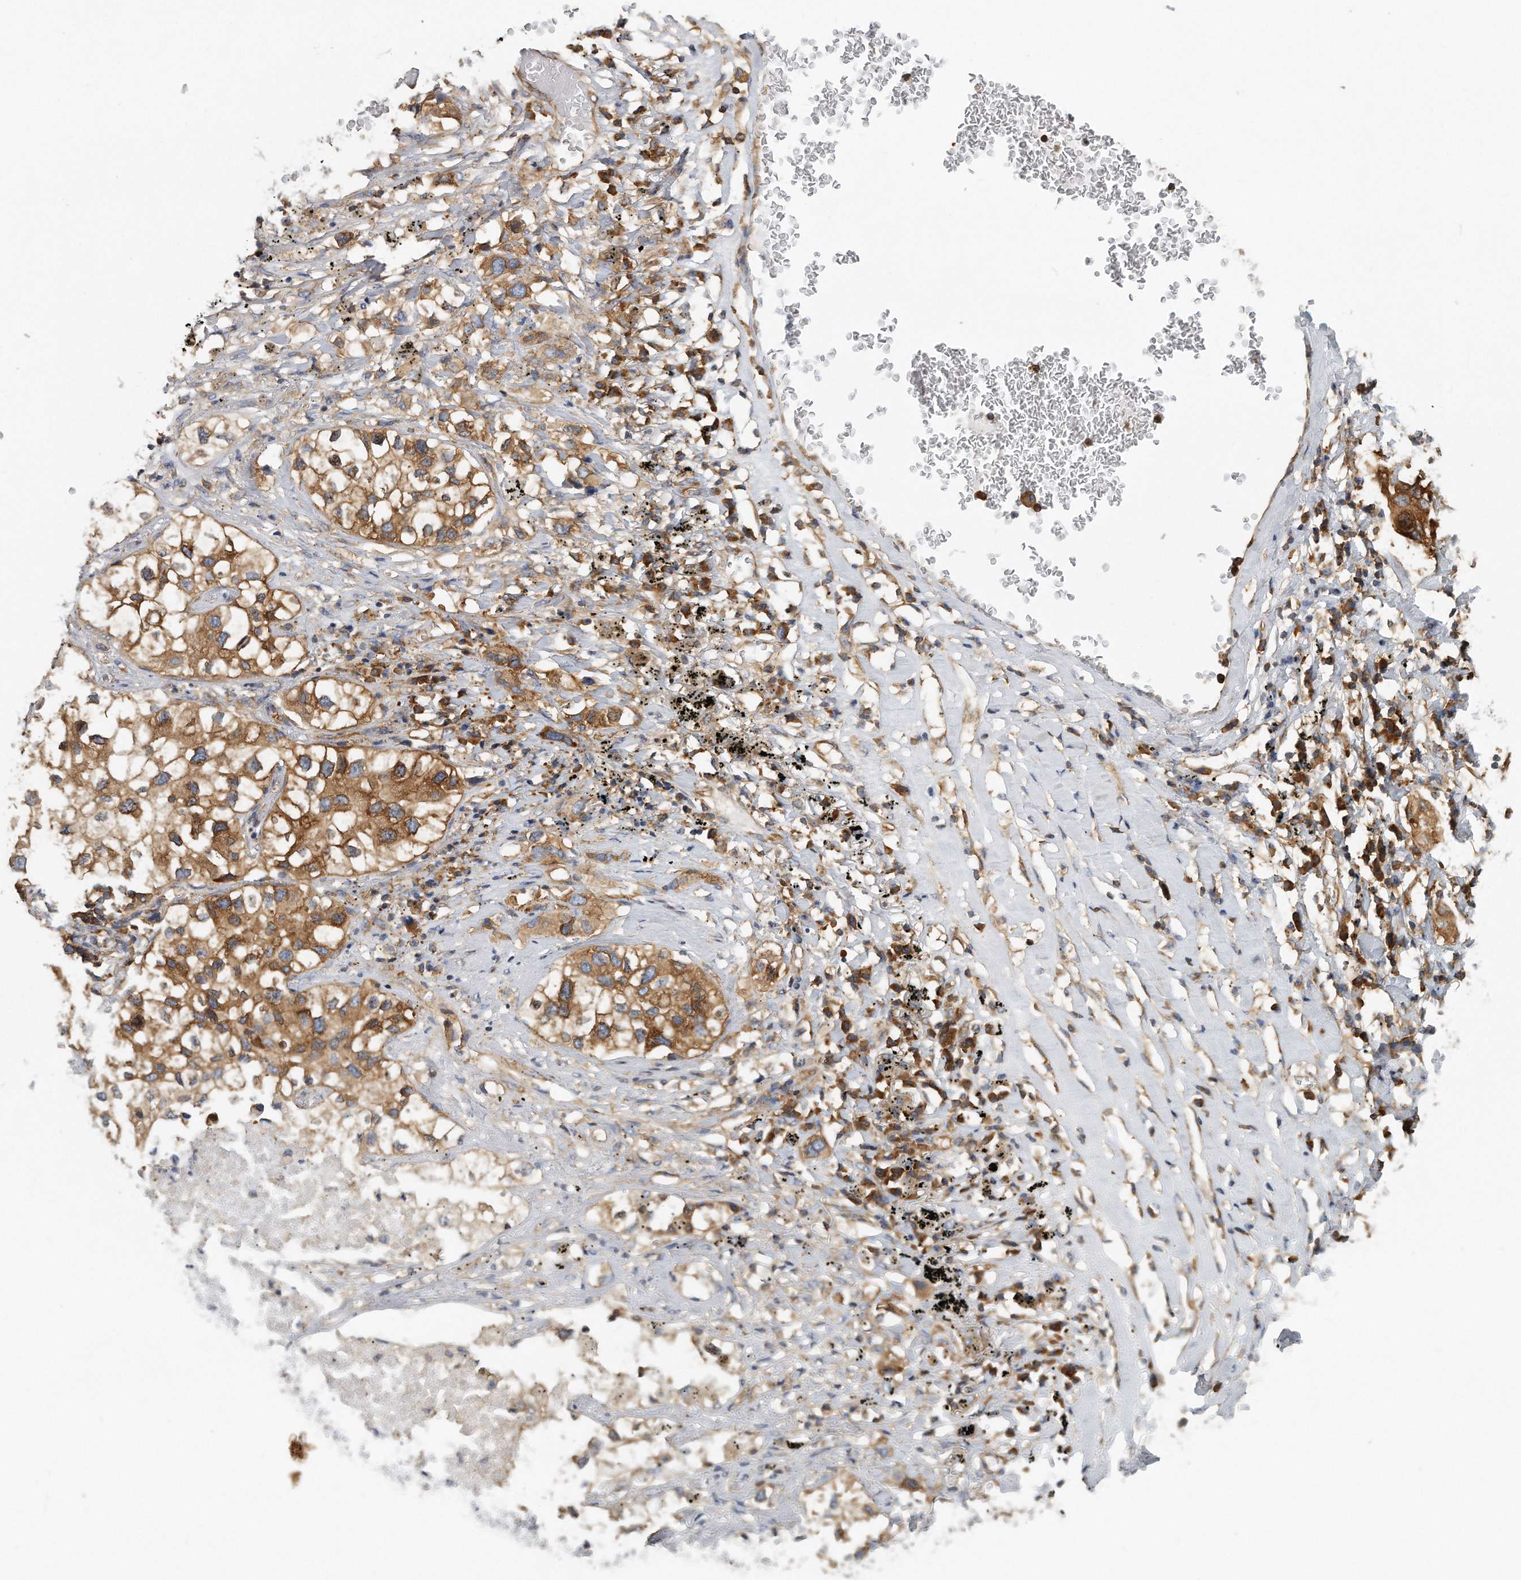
{"staining": {"intensity": "moderate", "quantity": ">75%", "location": "cytoplasmic/membranous"}, "tissue": "lung cancer", "cell_type": "Tumor cells", "image_type": "cancer", "snomed": [{"axis": "morphology", "description": "Adenocarcinoma, NOS"}, {"axis": "topography", "description": "Lung"}], "caption": "Lung adenocarcinoma tissue displays moderate cytoplasmic/membranous positivity in approximately >75% of tumor cells, visualized by immunohistochemistry.", "gene": "EIF3I", "patient": {"sex": "male", "age": 63}}